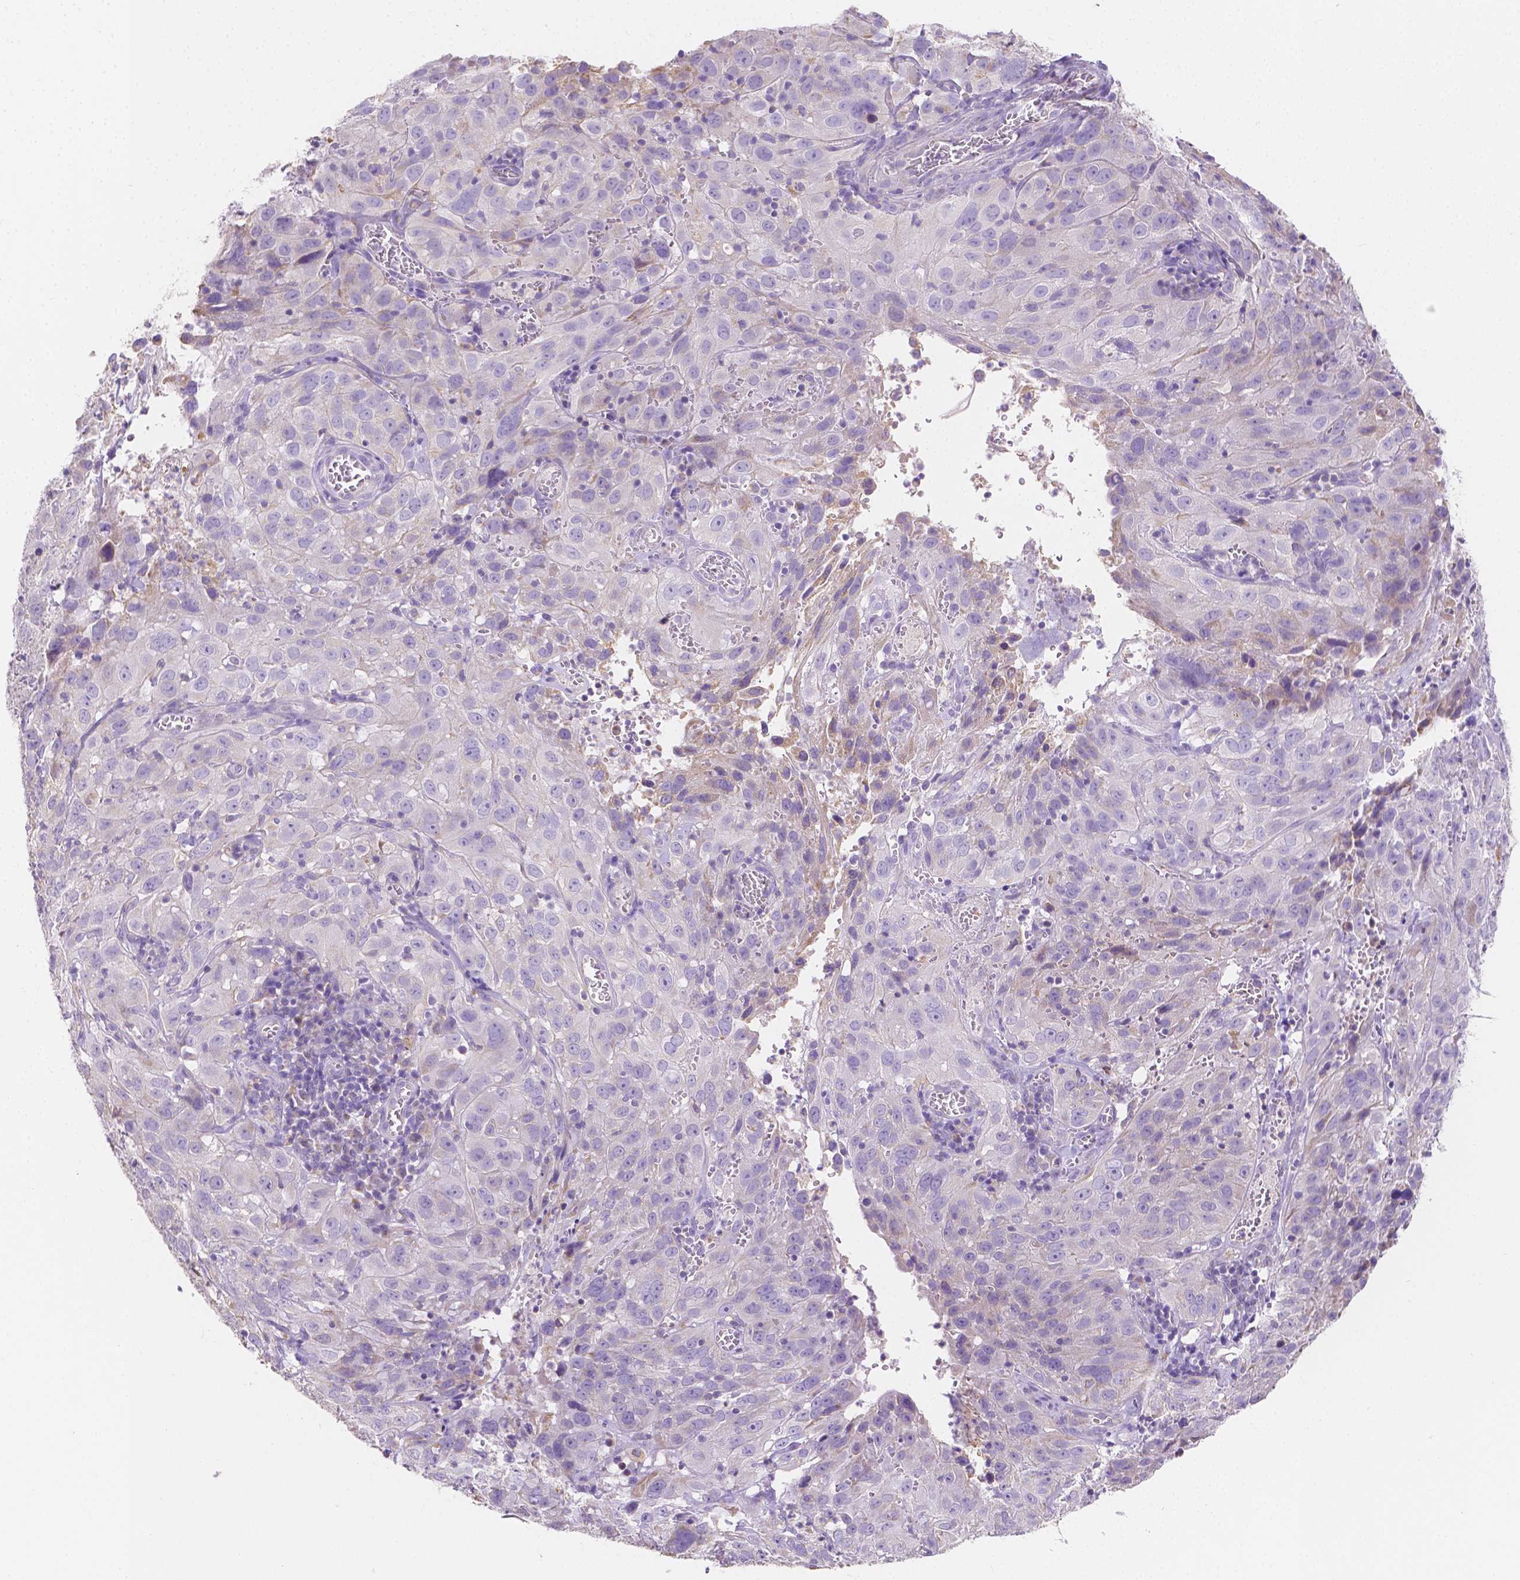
{"staining": {"intensity": "negative", "quantity": "none", "location": "none"}, "tissue": "cervical cancer", "cell_type": "Tumor cells", "image_type": "cancer", "snomed": [{"axis": "morphology", "description": "Squamous cell carcinoma, NOS"}, {"axis": "topography", "description": "Cervix"}], "caption": "Tumor cells are negative for brown protein staining in squamous cell carcinoma (cervical).", "gene": "TMEM130", "patient": {"sex": "female", "age": 32}}